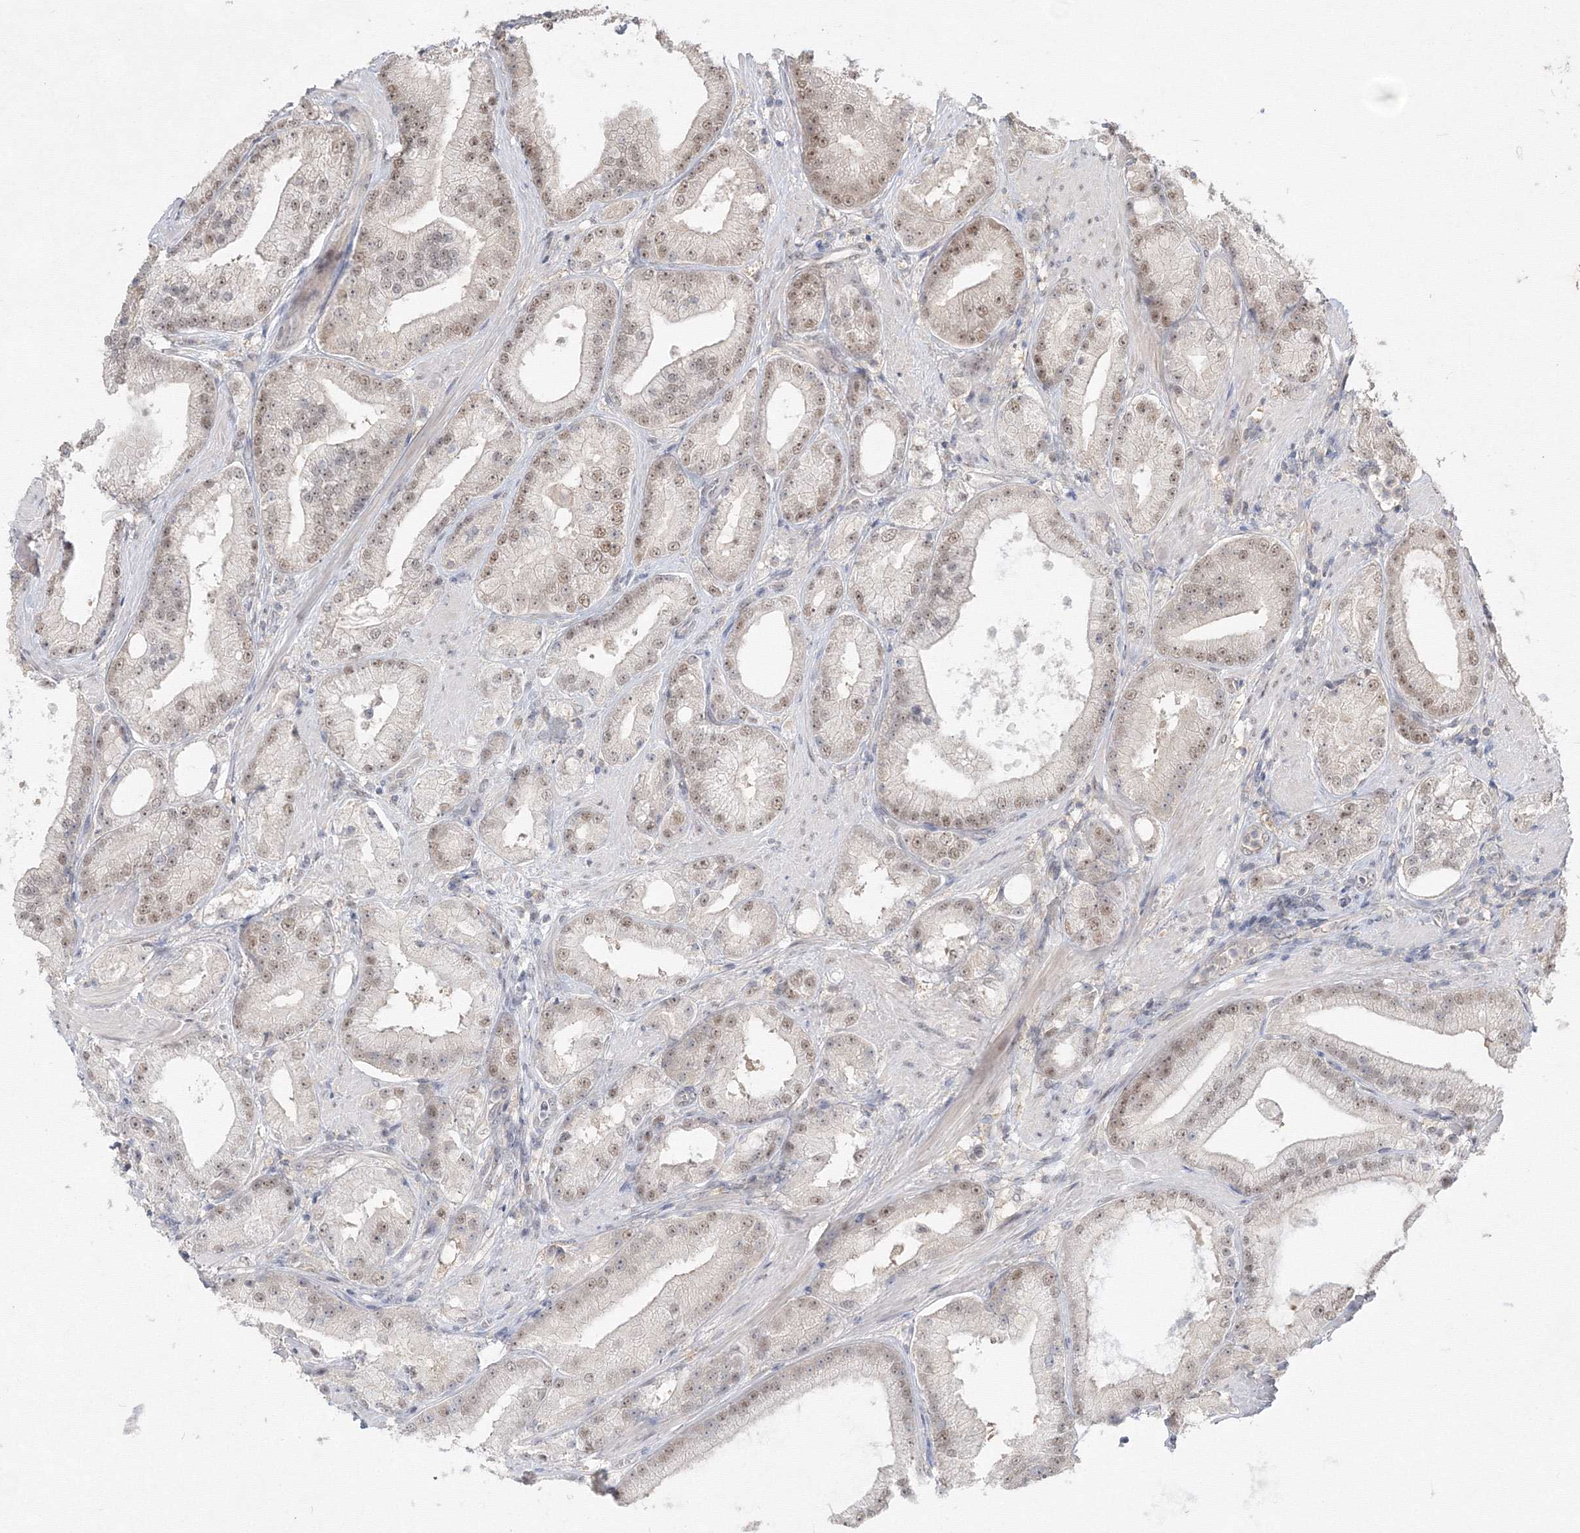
{"staining": {"intensity": "weak", "quantity": ">75%", "location": "nuclear"}, "tissue": "prostate cancer", "cell_type": "Tumor cells", "image_type": "cancer", "snomed": [{"axis": "morphology", "description": "Adenocarcinoma, Low grade"}, {"axis": "topography", "description": "Prostate"}], "caption": "High-power microscopy captured an IHC micrograph of prostate cancer (adenocarcinoma (low-grade)), revealing weak nuclear staining in about >75% of tumor cells.", "gene": "COPS4", "patient": {"sex": "male", "age": 67}}